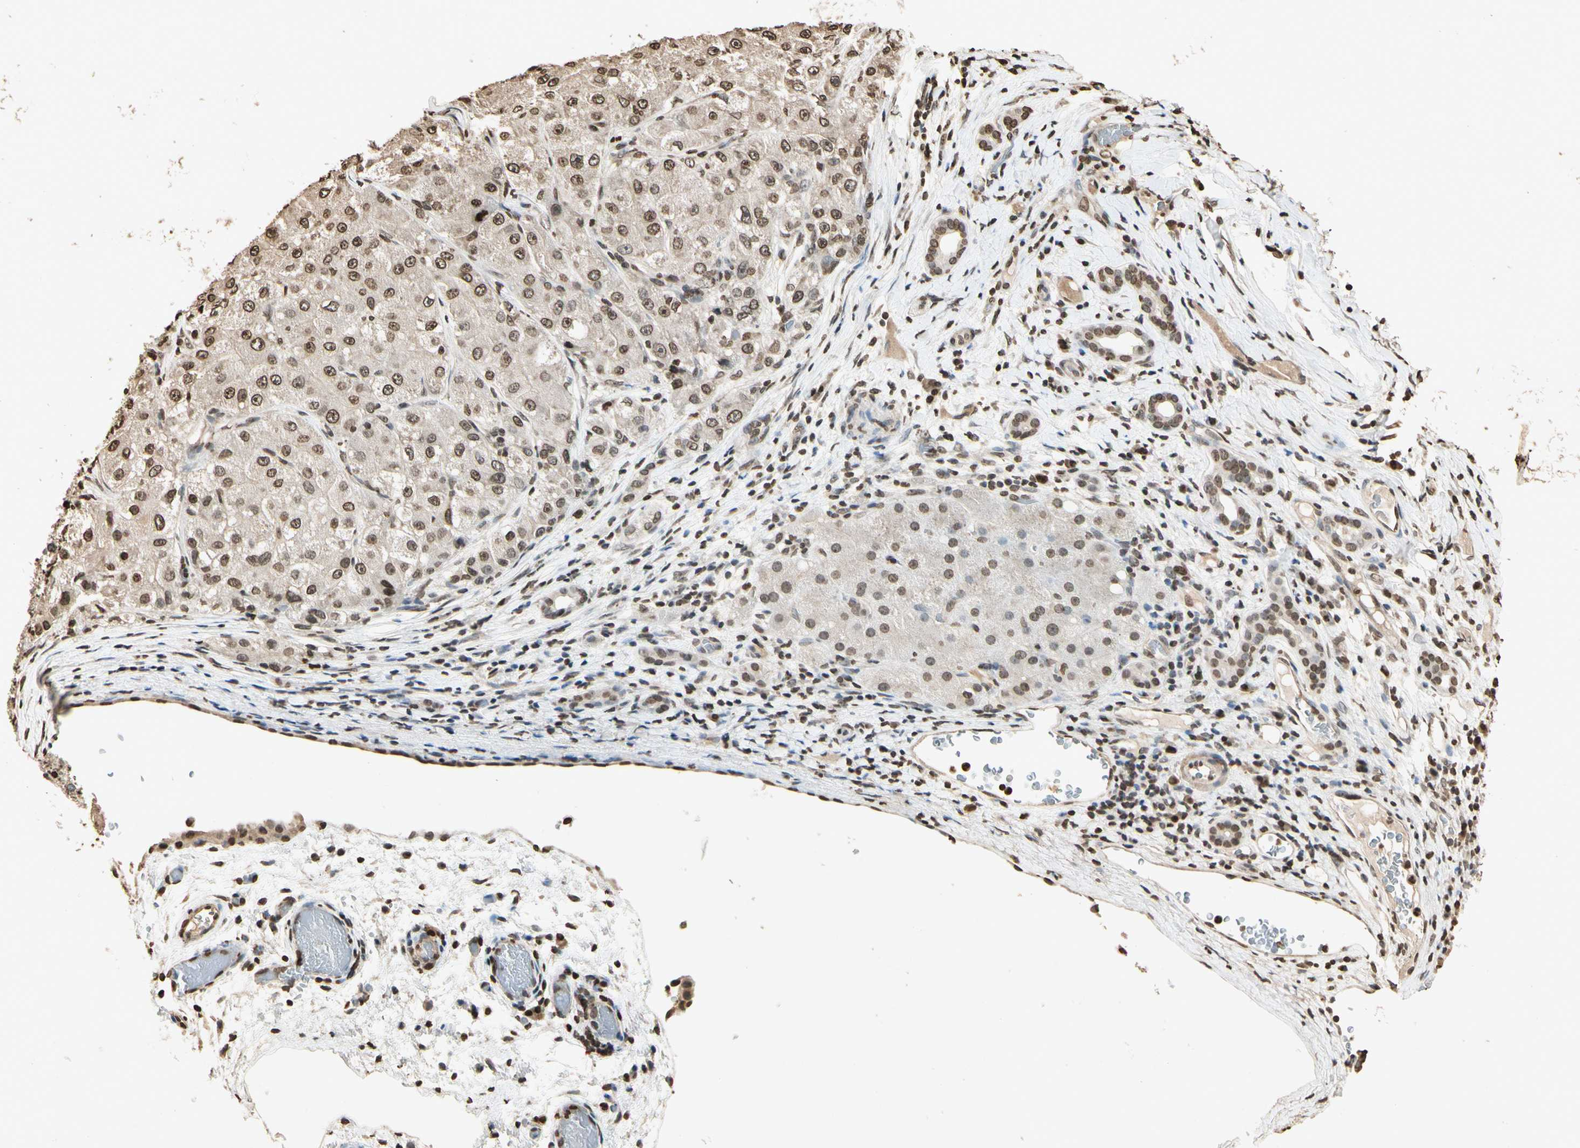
{"staining": {"intensity": "moderate", "quantity": "25%-75%", "location": "cytoplasmic/membranous,nuclear"}, "tissue": "liver cancer", "cell_type": "Tumor cells", "image_type": "cancer", "snomed": [{"axis": "morphology", "description": "Carcinoma, Hepatocellular, NOS"}, {"axis": "topography", "description": "Liver"}], "caption": "The image reveals staining of hepatocellular carcinoma (liver), revealing moderate cytoplasmic/membranous and nuclear protein expression (brown color) within tumor cells.", "gene": "TOP1", "patient": {"sex": "male", "age": 80}}